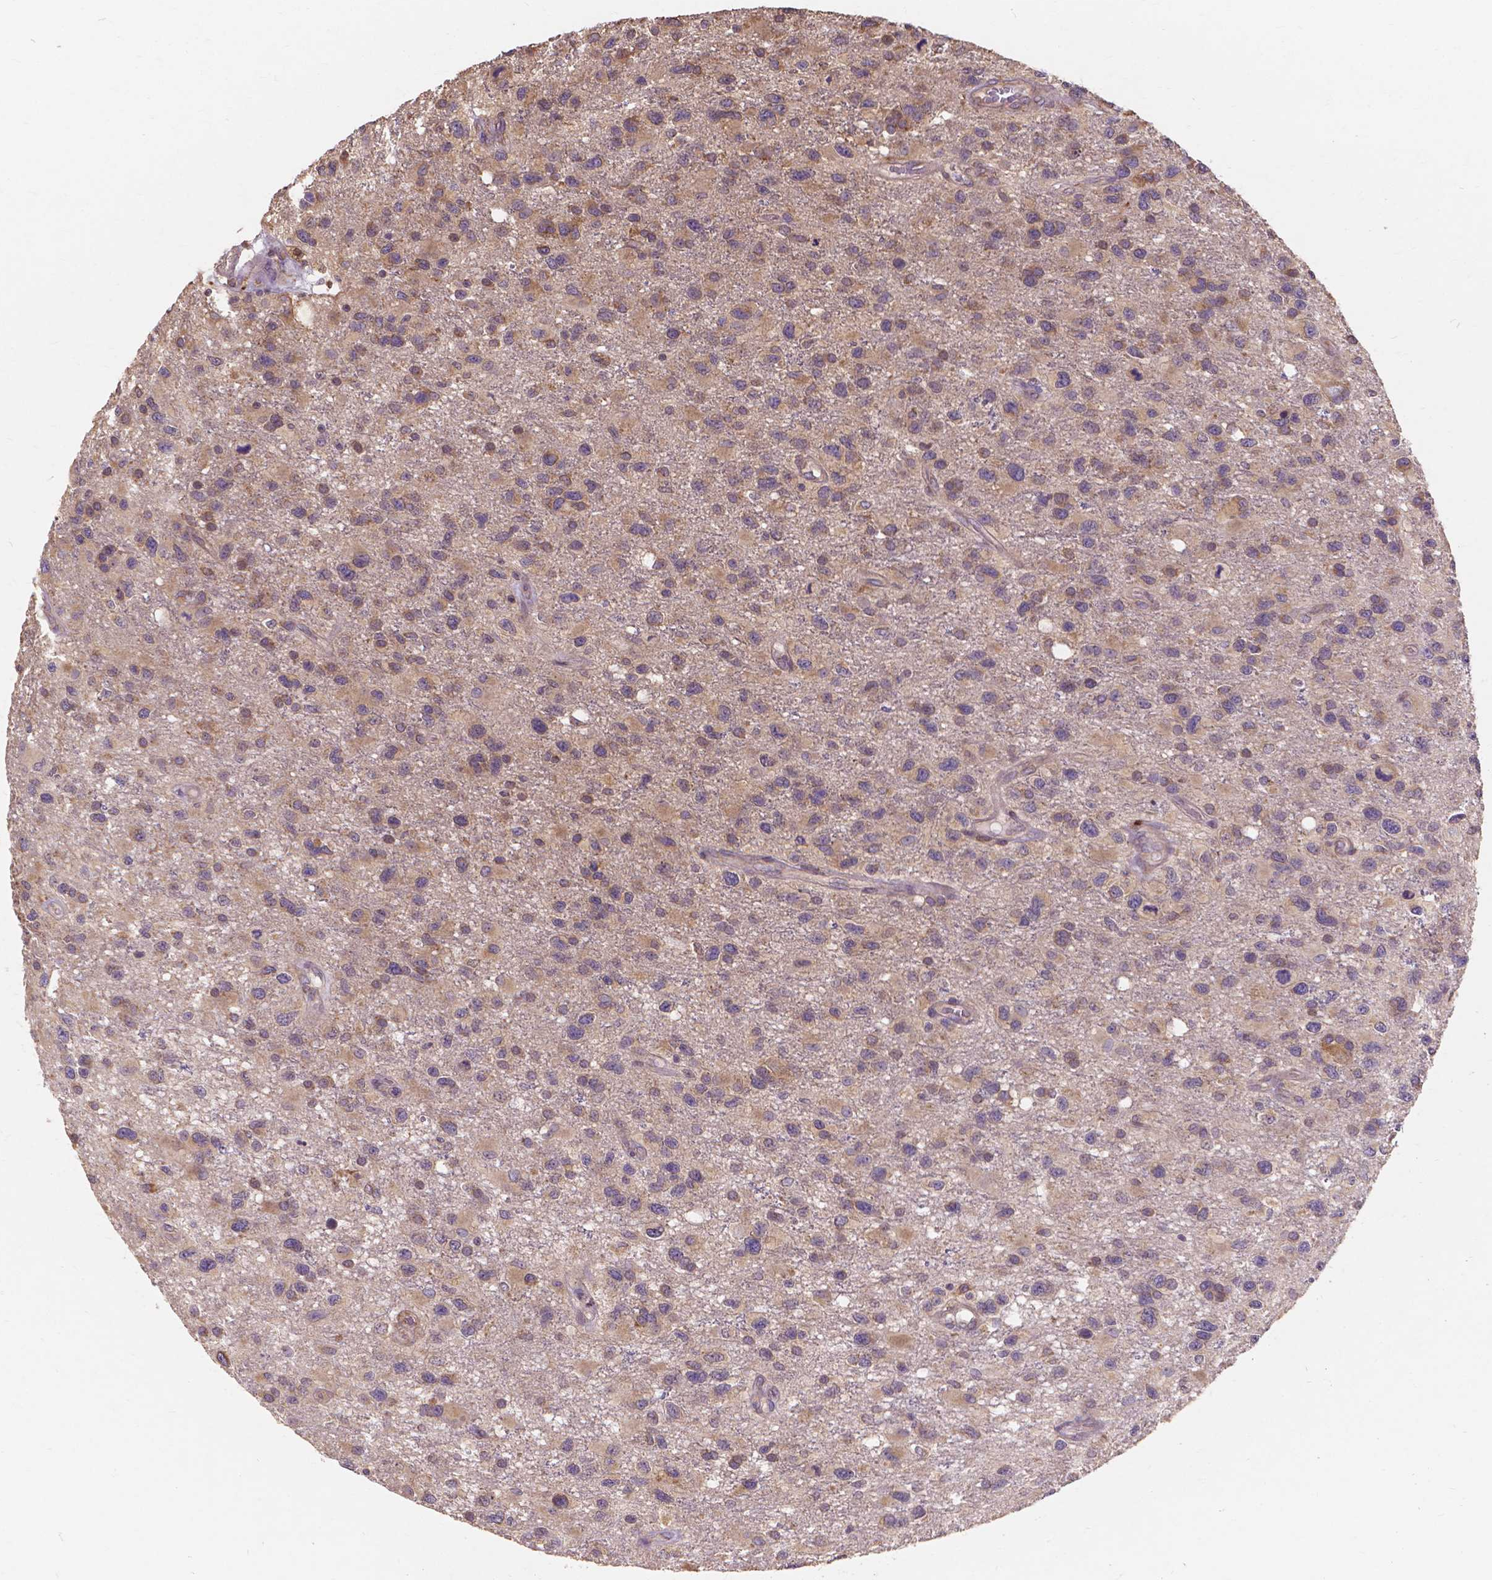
{"staining": {"intensity": "weak", "quantity": ">75%", "location": "cytoplasmic/membranous"}, "tissue": "glioma", "cell_type": "Tumor cells", "image_type": "cancer", "snomed": [{"axis": "morphology", "description": "Glioma, malignant, NOS"}, {"axis": "morphology", "description": "Glioma, malignant, High grade"}, {"axis": "topography", "description": "Brain"}], "caption": "Human malignant glioma stained with a protein marker shows weak staining in tumor cells.", "gene": "TAB2", "patient": {"sex": "female", "age": 71}}